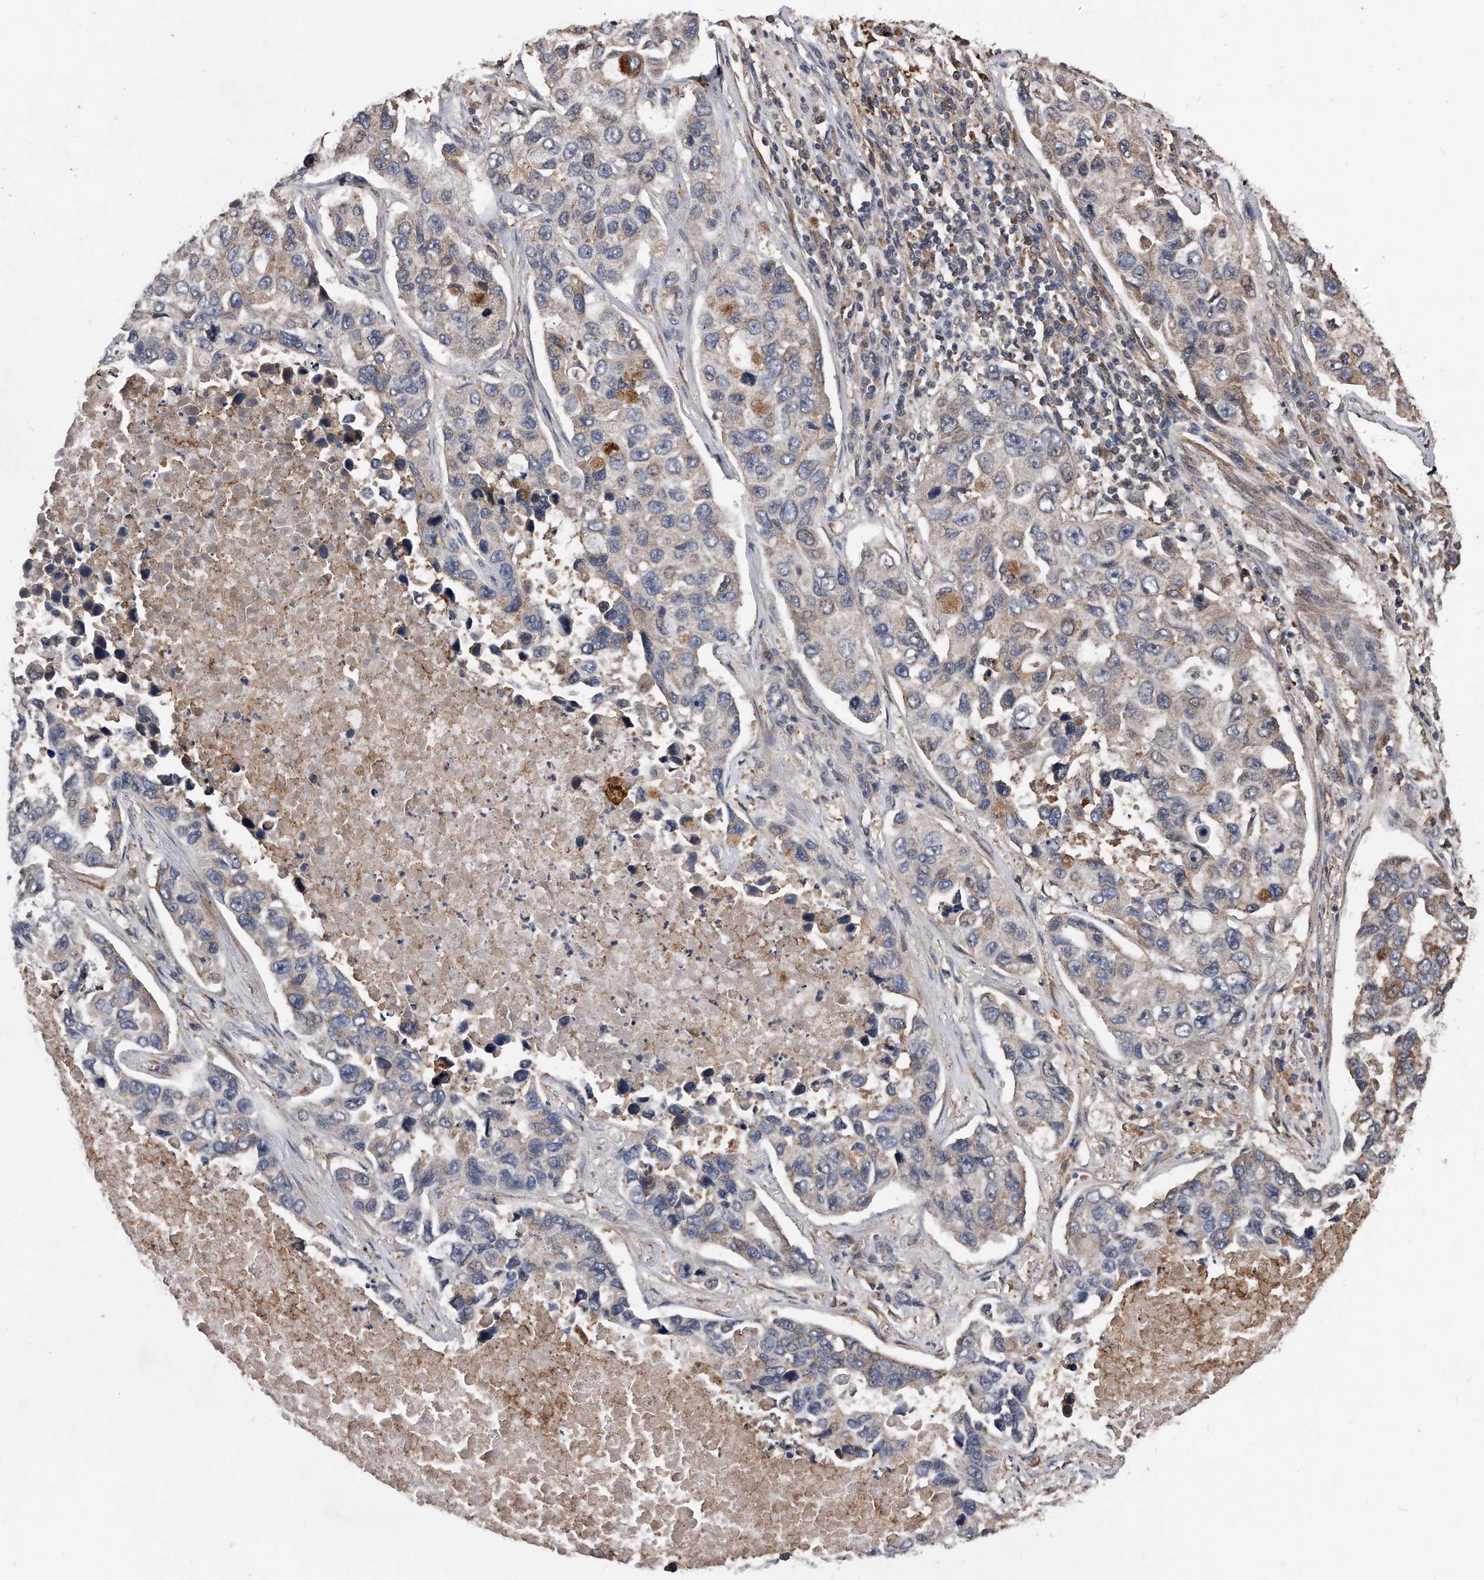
{"staining": {"intensity": "weak", "quantity": "<25%", "location": "cytoplasmic/membranous"}, "tissue": "lung cancer", "cell_type": "Tumor cells", "image_type": "cancer", "snomed": [{"axis": "morphology", "description": "Adenocarcinoma, NOS"}, {"axis": "topography", "description": "Lung"}], "caption": "This is a micrograph of IHC staining of lung adenocarcinoma, which shows no expression in tumor cells.", "gene": "IL20RA", "patient": {"sex": "male", "age": 64}}